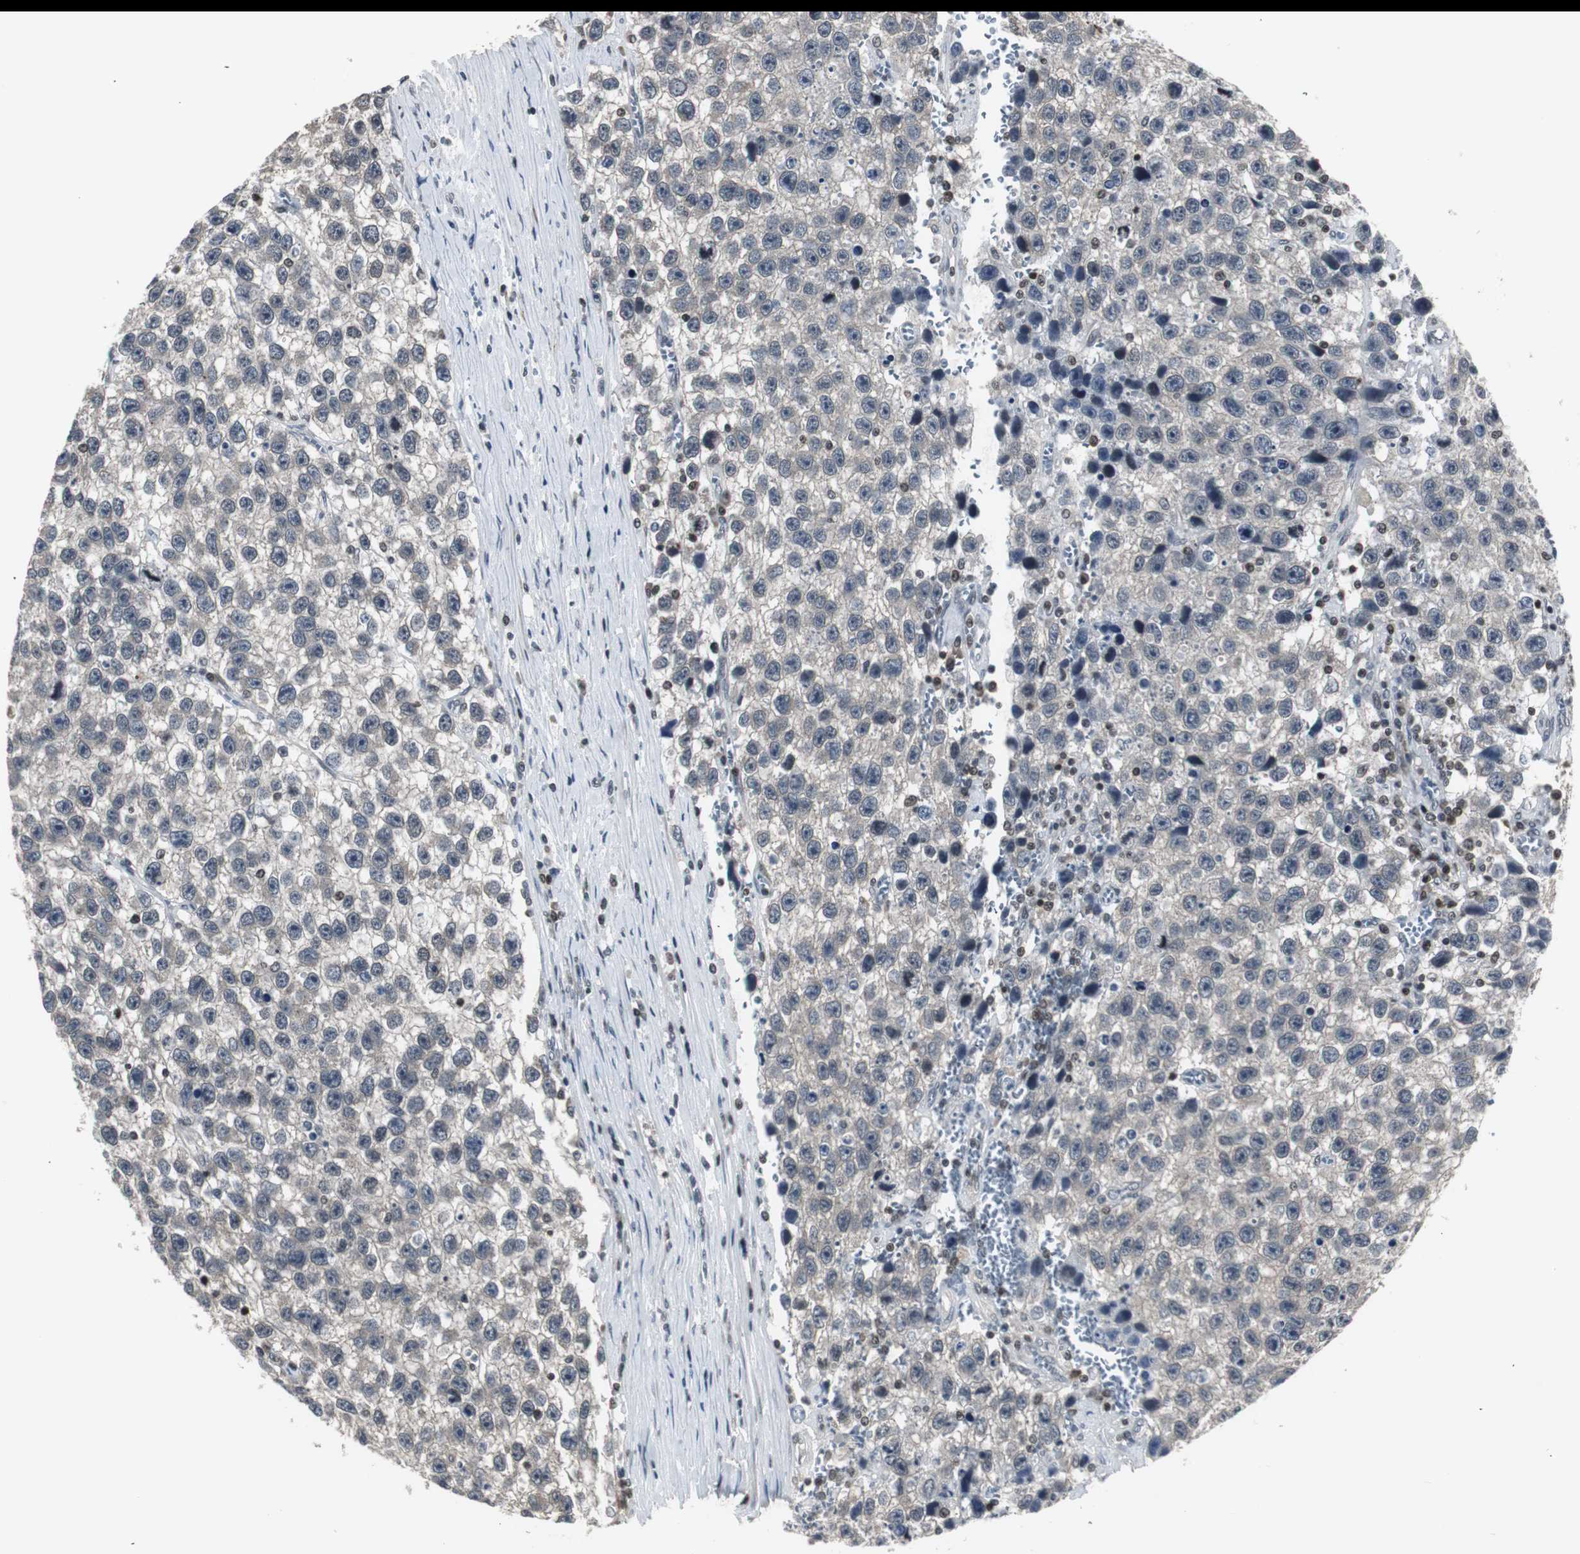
{"staining": {"intensity": "weak", "quantity": "25%-75%", "location": "cytoplasmic/membranous"}, "tissue": "testis cancer", "cell_type": "Tumor cells", "image_type": "cancer", "snomed": [{"axis": "morphology", "description": "Seminoma, NOS"}, {"axis": "topography", "description": "Testis"}], "caption": "This image exhibits immunohistochemistry (IHC) staining of testis seminoma, with low weak cytoplasmic/membranous positivity in approximately 25%-75% of tumor cells.", "gene": "MPG", "patient": {"sex": "male", "age": 33}}